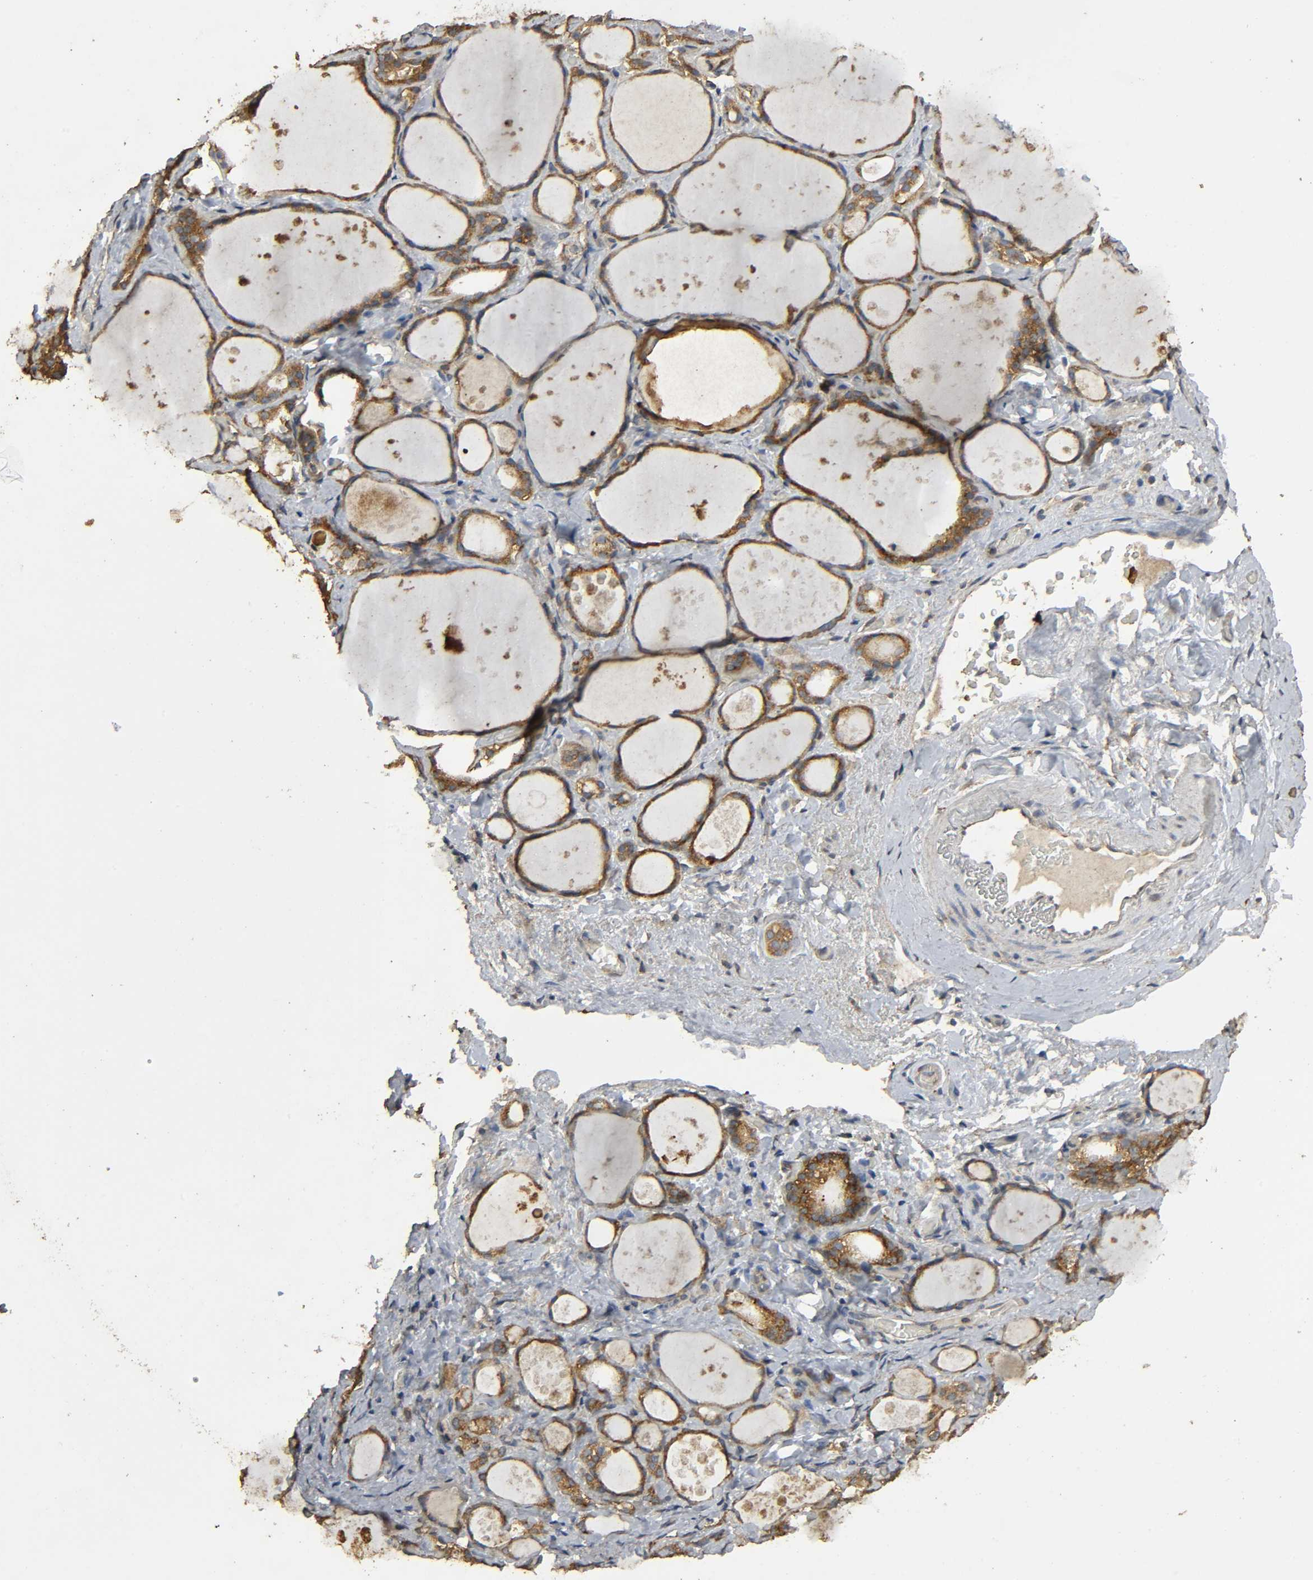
{"staining": {"intensity": "moderate", "quantity": ">75%", "location": "cytoplasmic/membranous"}, "tissue": "thyroid gland", "cell_type": "Glandular cells", "image_type": "normal", "snomed": [{"axis": "morphology", "description": "Normal tissue, NOS"}, {"axis": "topography", "description": "Thyroid gland"}], "caption": "Immunohistochemical staining of unremarkable thyroid gland demonstrates medium levels of moderate cytoplasmic/membranous staining in about >75% of glandular cells.", "gene": "DDX6", "patient": {"sex": "female", "age": 75}}